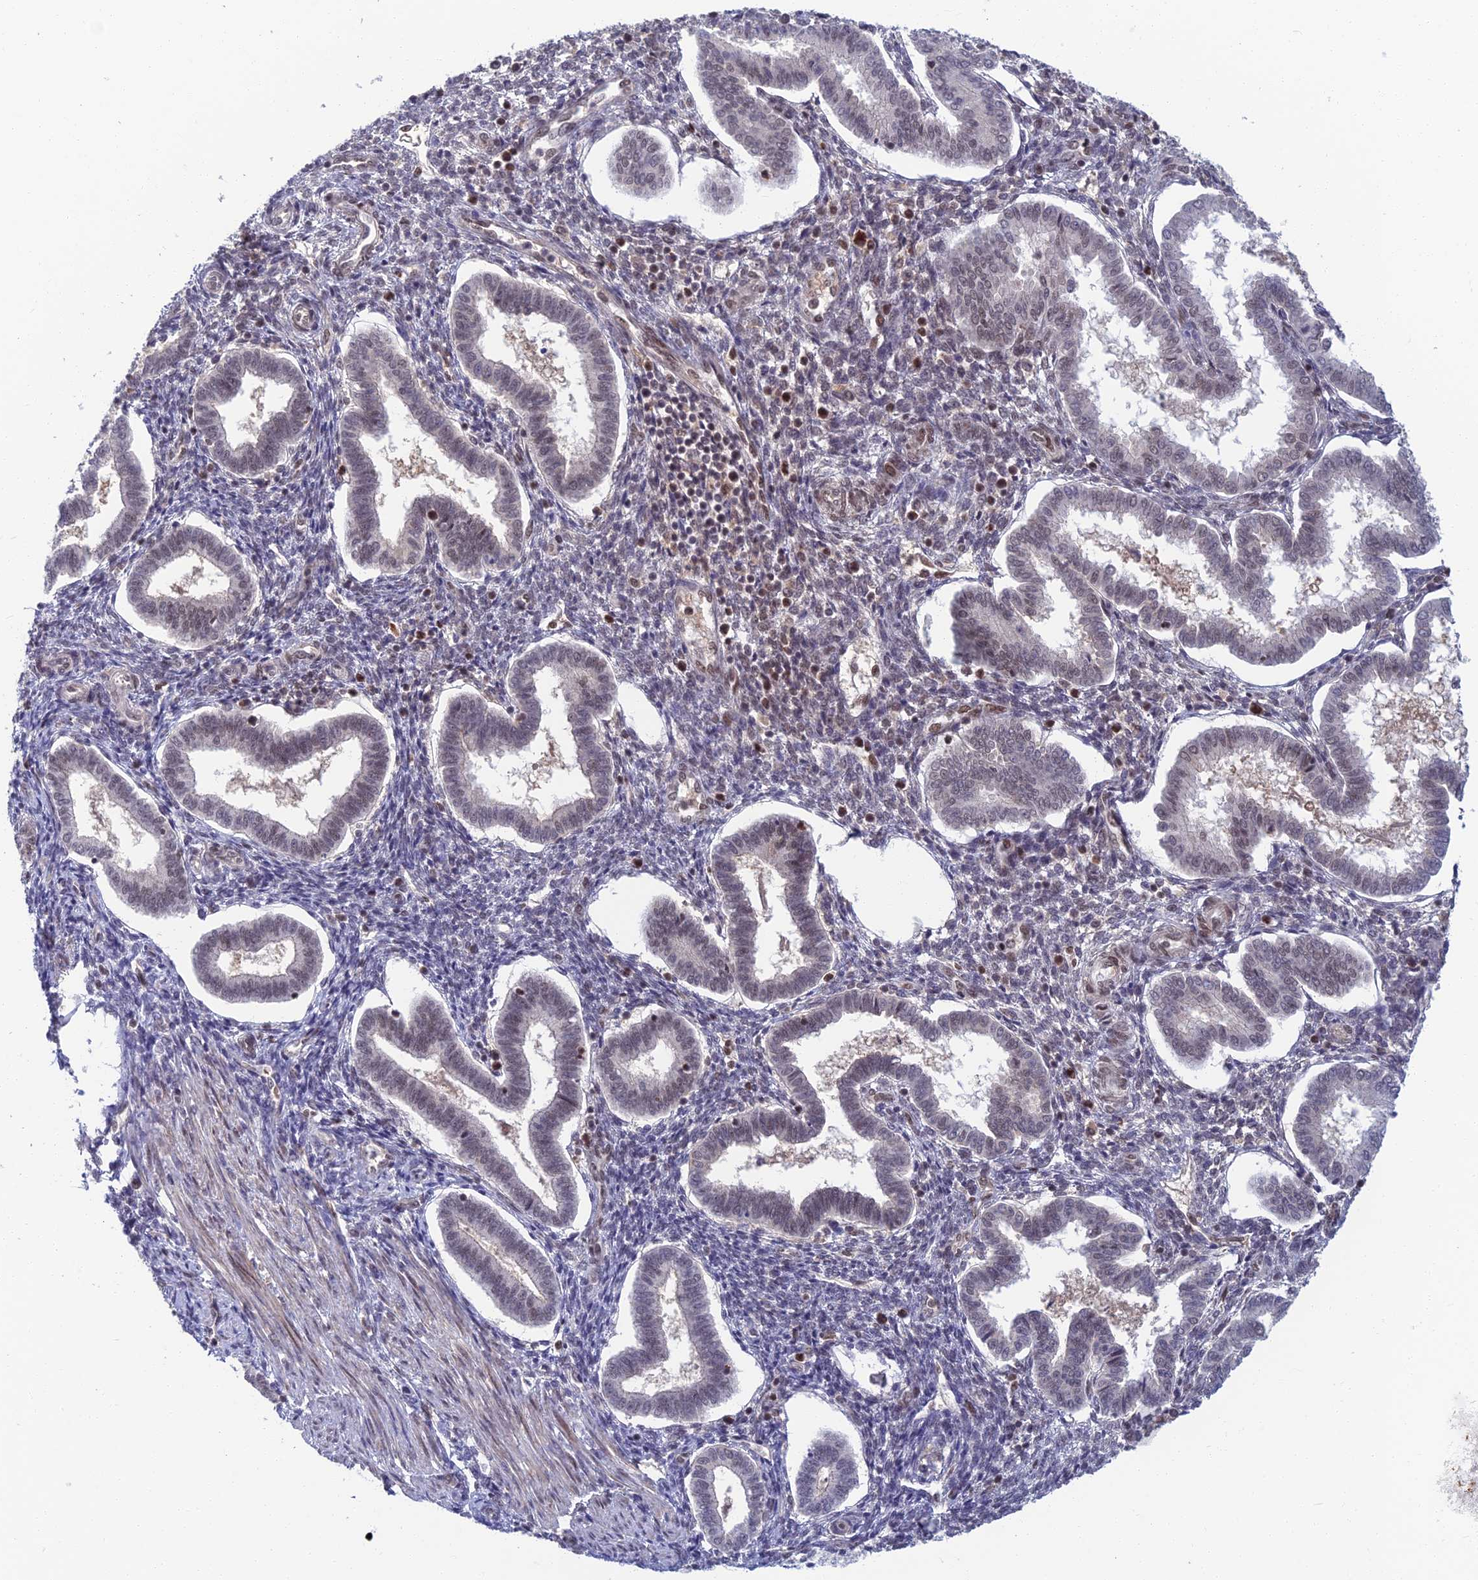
{"staining": {"intensity": "weak", "quantity": "25%-75%", "location": "nuclear"}, "tissue": "endometrium", "cell_type": "Cells in endometrial stroma", "image_type": "normal", "snomed": [{"axis": "morphology", "description": "Normal tissue, NOS"}, {"axis": "topography", "description": "Endometrium"}], "caption": "Immunohistochemistry micrograph of normal endometrium stained for a protein (brown), which demonstrates low levels of weak nuclear expression in approximately 25%-75% of cells in endometrial stroma.", "gene": "TCEA2", "patient": {"sex": "female", "age": 24}}